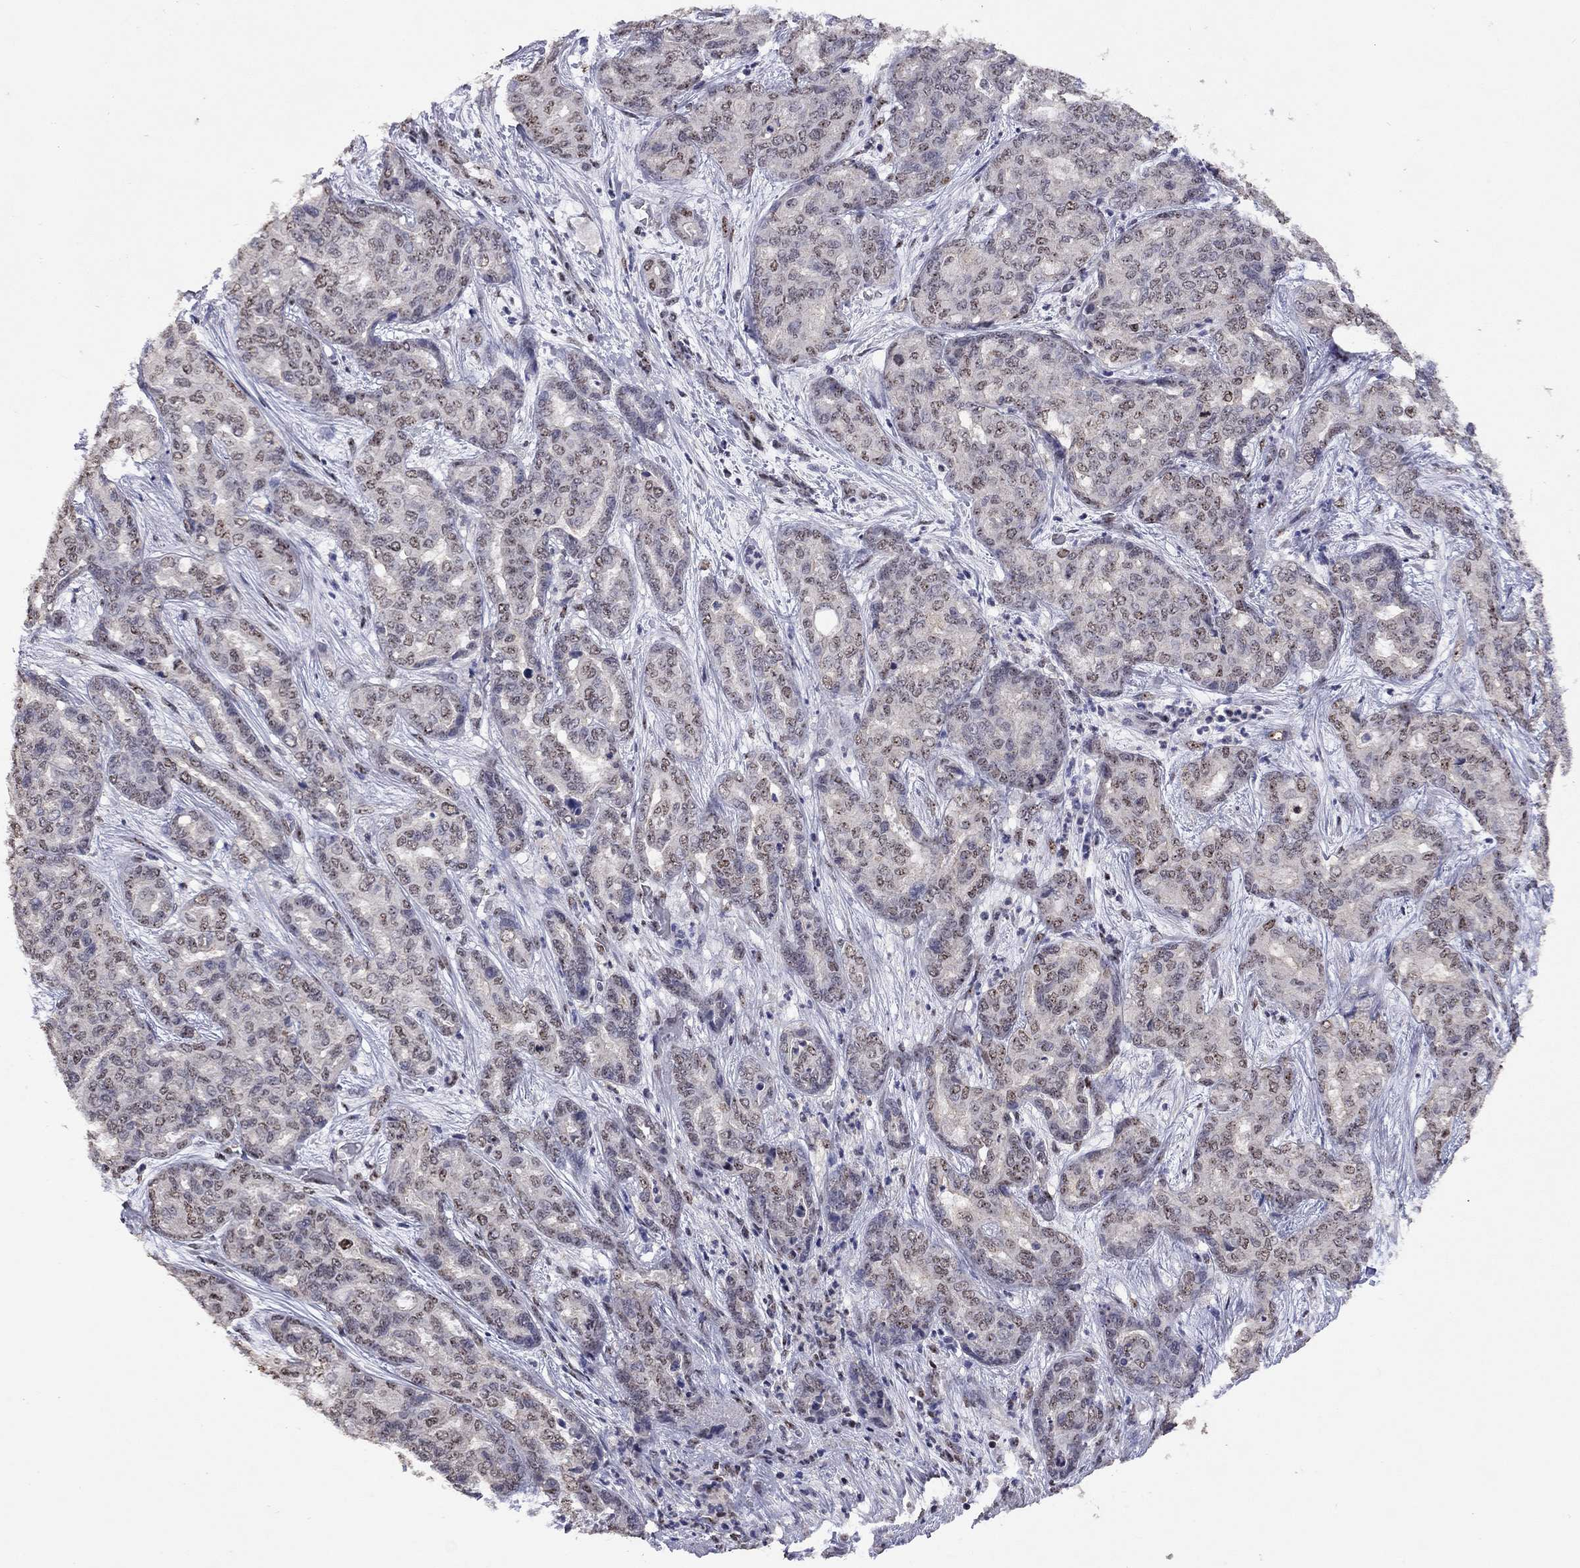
{"staining": {"intensity": "weak", "quantity": "25%-75%", "location": "nuclear"}, "tissue": "liver cancer", "cell_type": "Tumor cells", "image_type": "cancer", "snomed": [{"axis": "morphology", "description": "Cholangiocarcinoma"}, {"axis": "topography", "description": "Liver"}], "caption": "Protein expression analysis of human liver cancer reveals weak nuclear positivity in approximately 25%-75% of tumor cells. The staining was performed using DAB (3,3'-diaminobenzidine), with brown indicating positive protein expression. Nuclei are stained blue with hematoxylin.", "gene": "SPOUT1", "patient": {"sex": "female", "age": 64}}